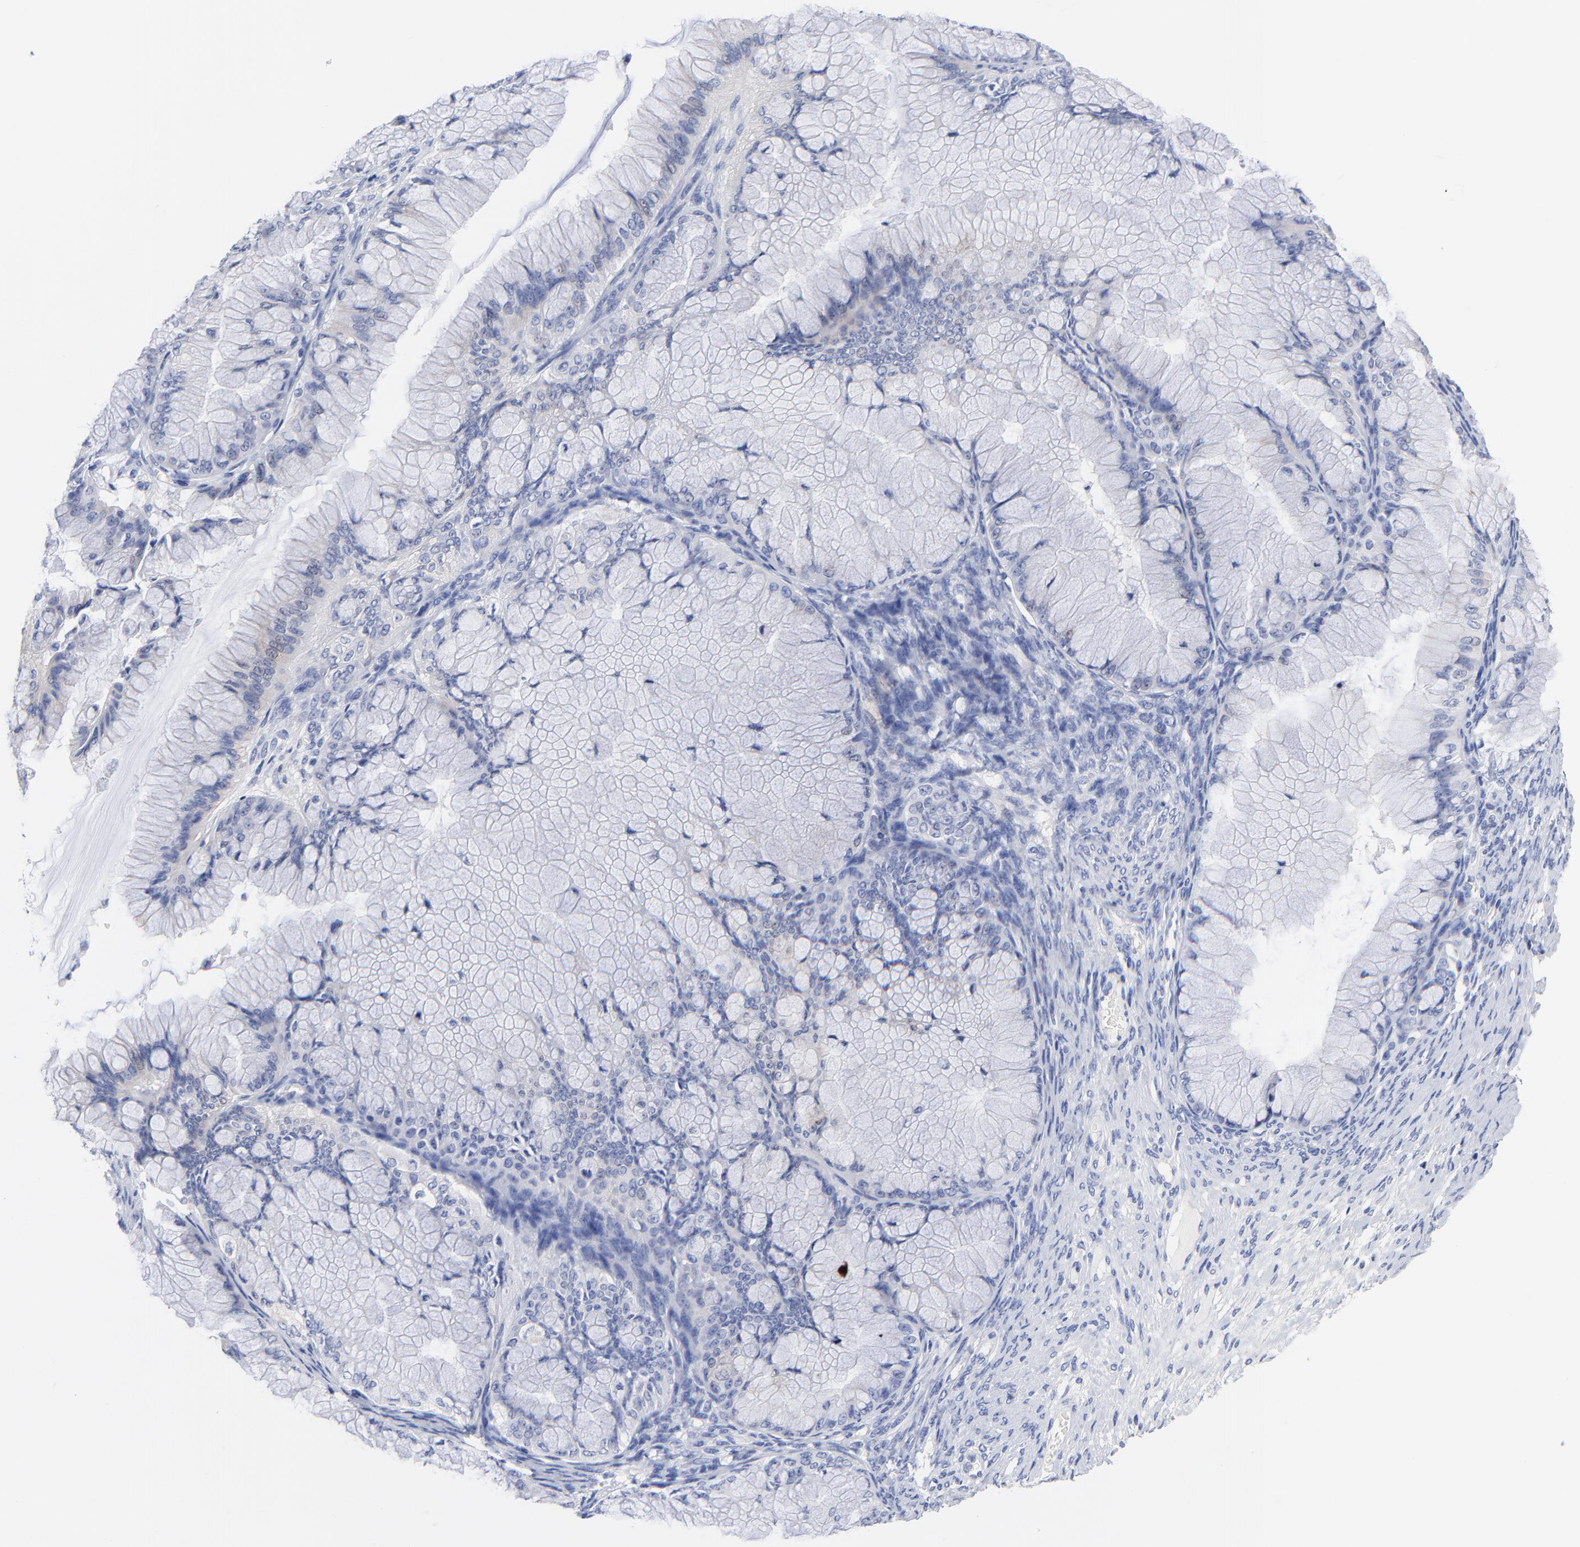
{"staining": {"intensity": "negative", "quantity": "none", "location": "none"}, "tissue": "ovarian cancer", "cell_type": "Tumor cells", "image_type": "cancer", "snomed": [{"axis": "morphology", "description": "Cystadenocarcinoma, mucinous, NOS"}, {"axis": "topography", "description": "Ovary"}], "caption": "IHC image of neoplastic tissue: ovarian mucinous cystadenocarcinoma stained with DAB (3,3'-diaminobenzidine) demonstrates no significant protein positivity in tumor cells.", "gene": "FBXO10", "patient": {"sex": "female", "age": 63}}